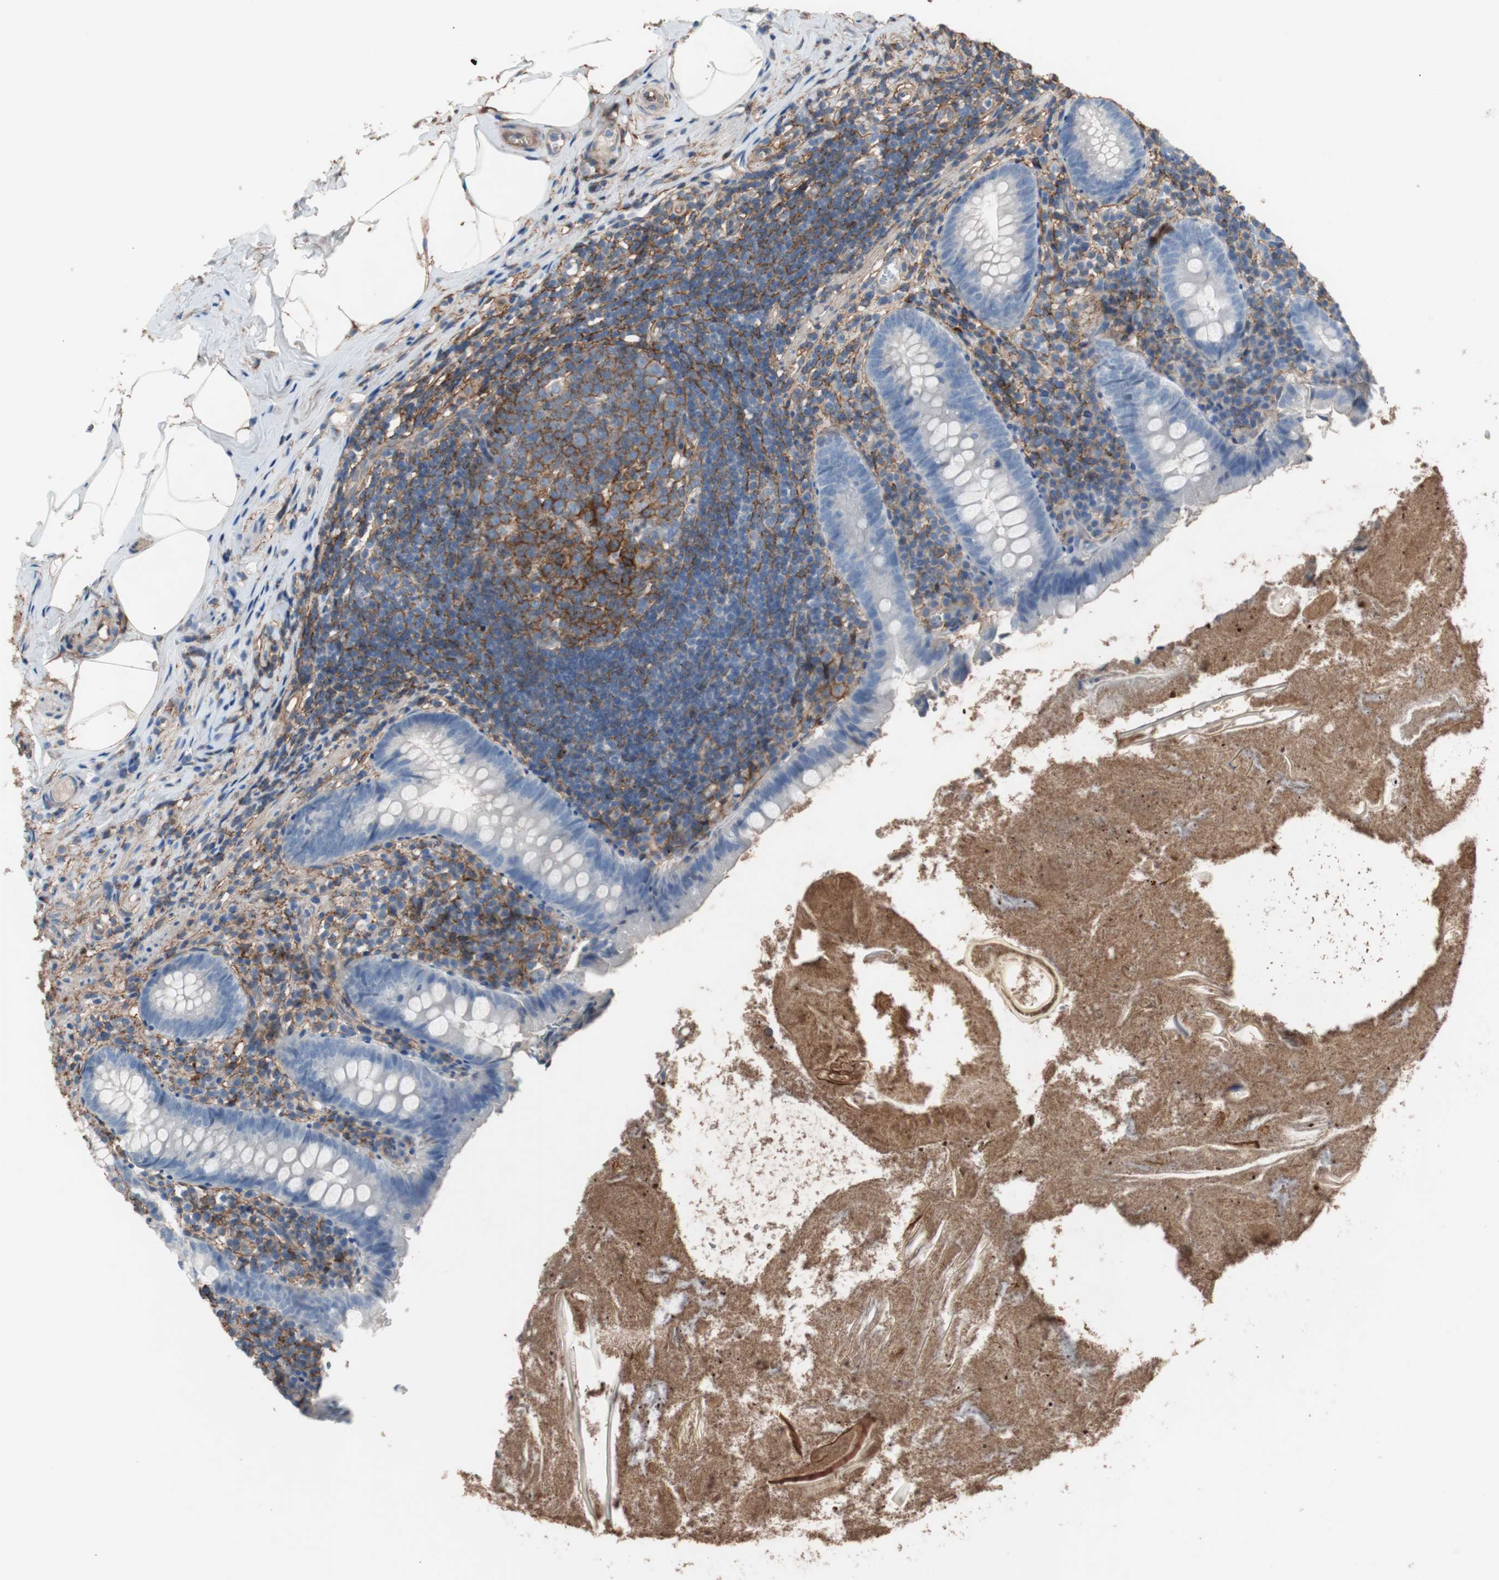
{"staining": {"intensity": "negative", "quantity": "none", "location": "none"}, "tissue": "appendix", "cell_type": "Glandular cells", "image_type": "normal", "snomed": [{"axis": "morphology", "description": "Normal tissue, NOS"}, {"axis": "topography", "description": "Appendix"}], "caption": "IHC of normal human appendix demonstrates no expression in glandular cells. (IHC, brightfield microscopy, high magnification).", "gene": "CD81", "patient": {"sex": "male", "age": 52}}